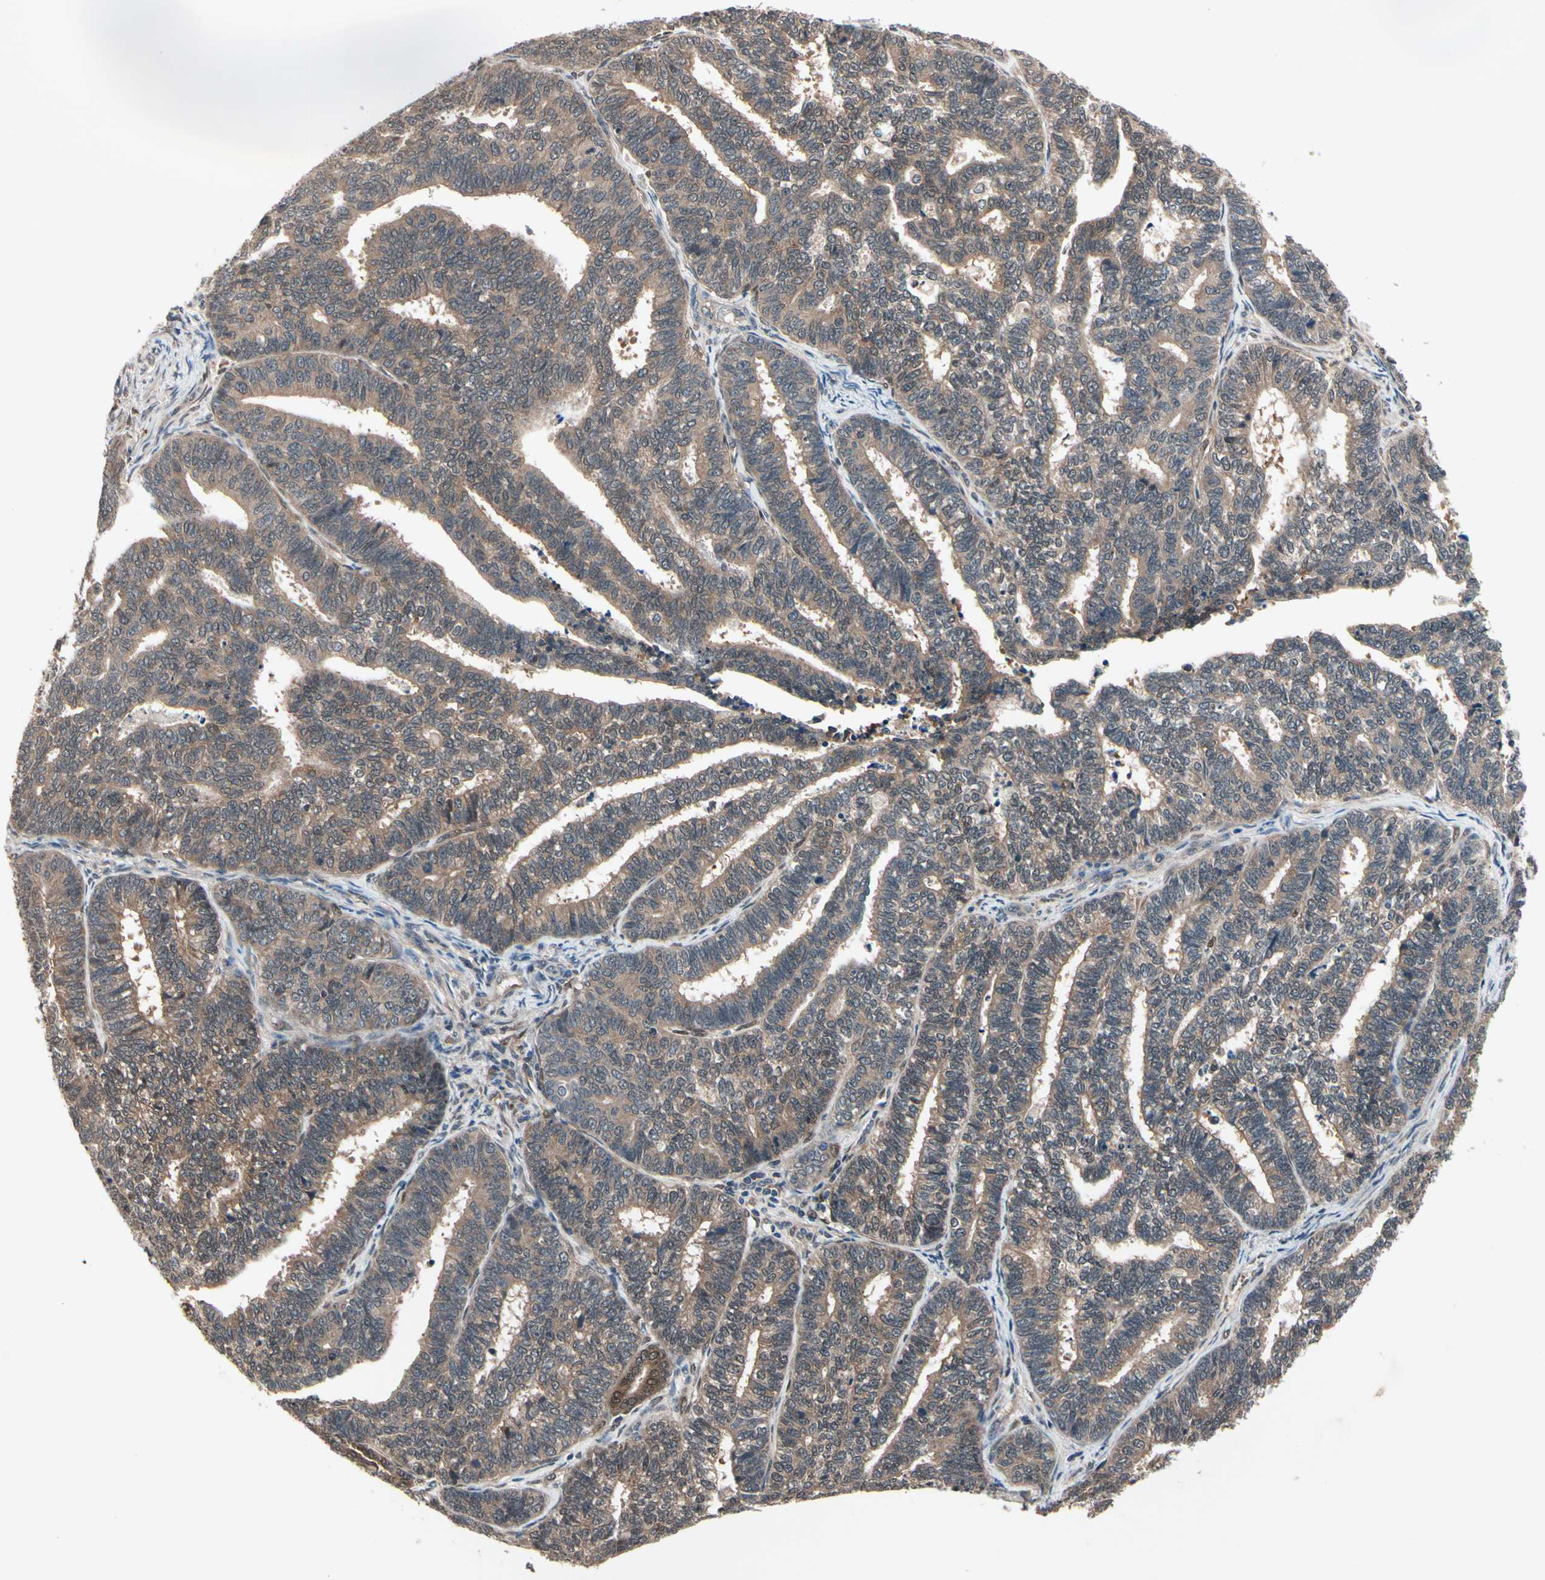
{"staining": {"intensity": "moderate", "quantity": ">75%", "location": "cytoplasmic/membranous"}, "tissue": "endometrial cancer", "cell_type": "Tumor cells", "image_type": "cancer", "snomed": [{"axis": "morphology", "description": "Adenocarcinoma, NOS"}, {"axis": "topography", "description": "Endometrium"}], "caption": "There is medium levels of moderate cytoplasmic/membranous staining in tumor cells of endometrial adenocarcinoma, as demonstrated by immunohistochemical staining (brown color).", "gene": "PRDX6", "patient": {"sex": "female", "age": 70}}